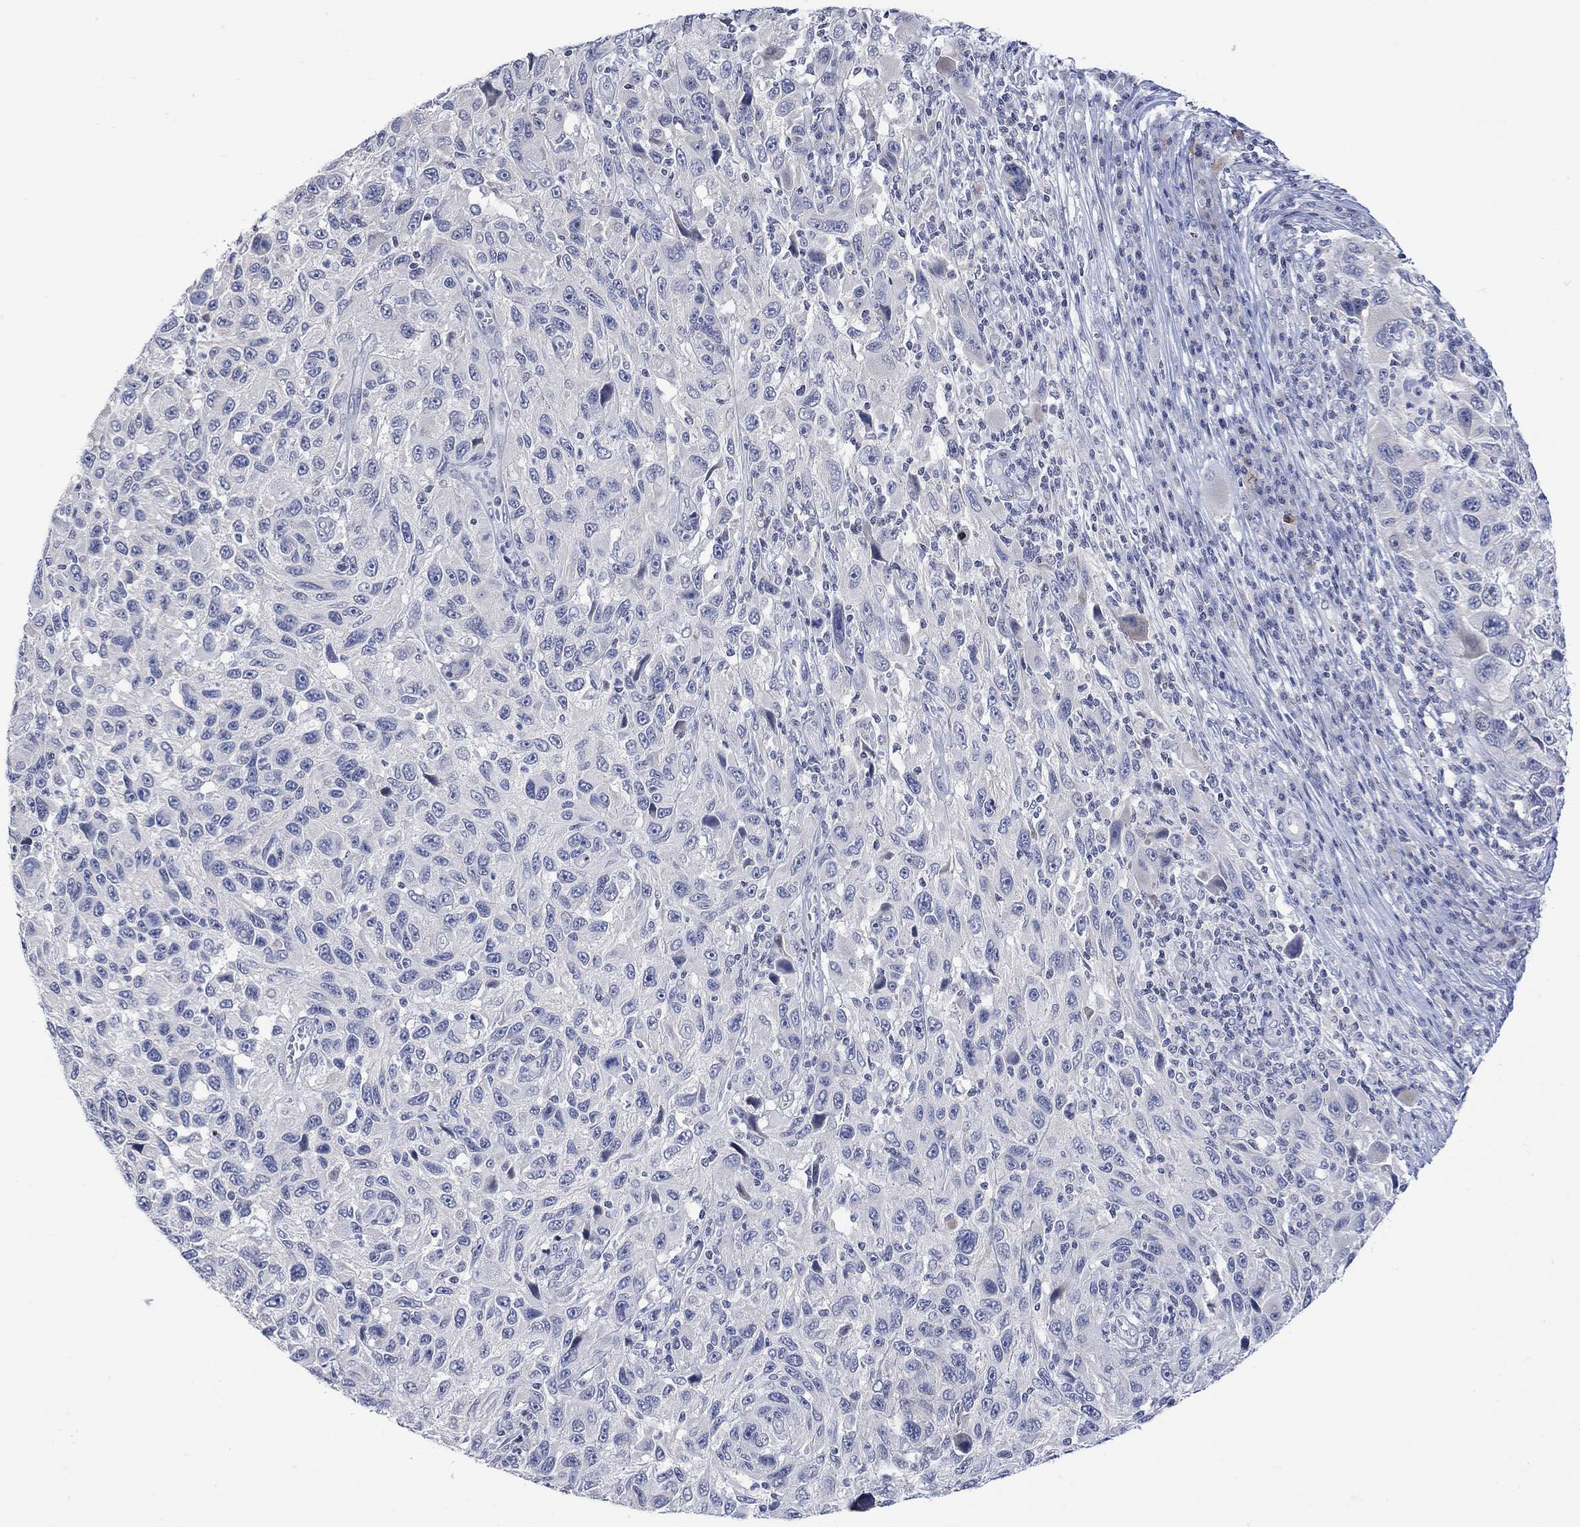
{"staining": {"intensity": "negative", "quantity": "none", "location": "none"}, "tissue": "melanoma", "cell_type": "Tumor cells", "image_type": "cancer", "snomed": [{"axis": "morphology", "description": "Malignant melanoma, NOS"}, {"axis": "topography", "description": "Skin"}], "caption": "Micrograph shows no protein expression in tumor cells of malignant melanoma tissue.", "gene": "DCX", "patient": {"sex": "male", "age": 53}}